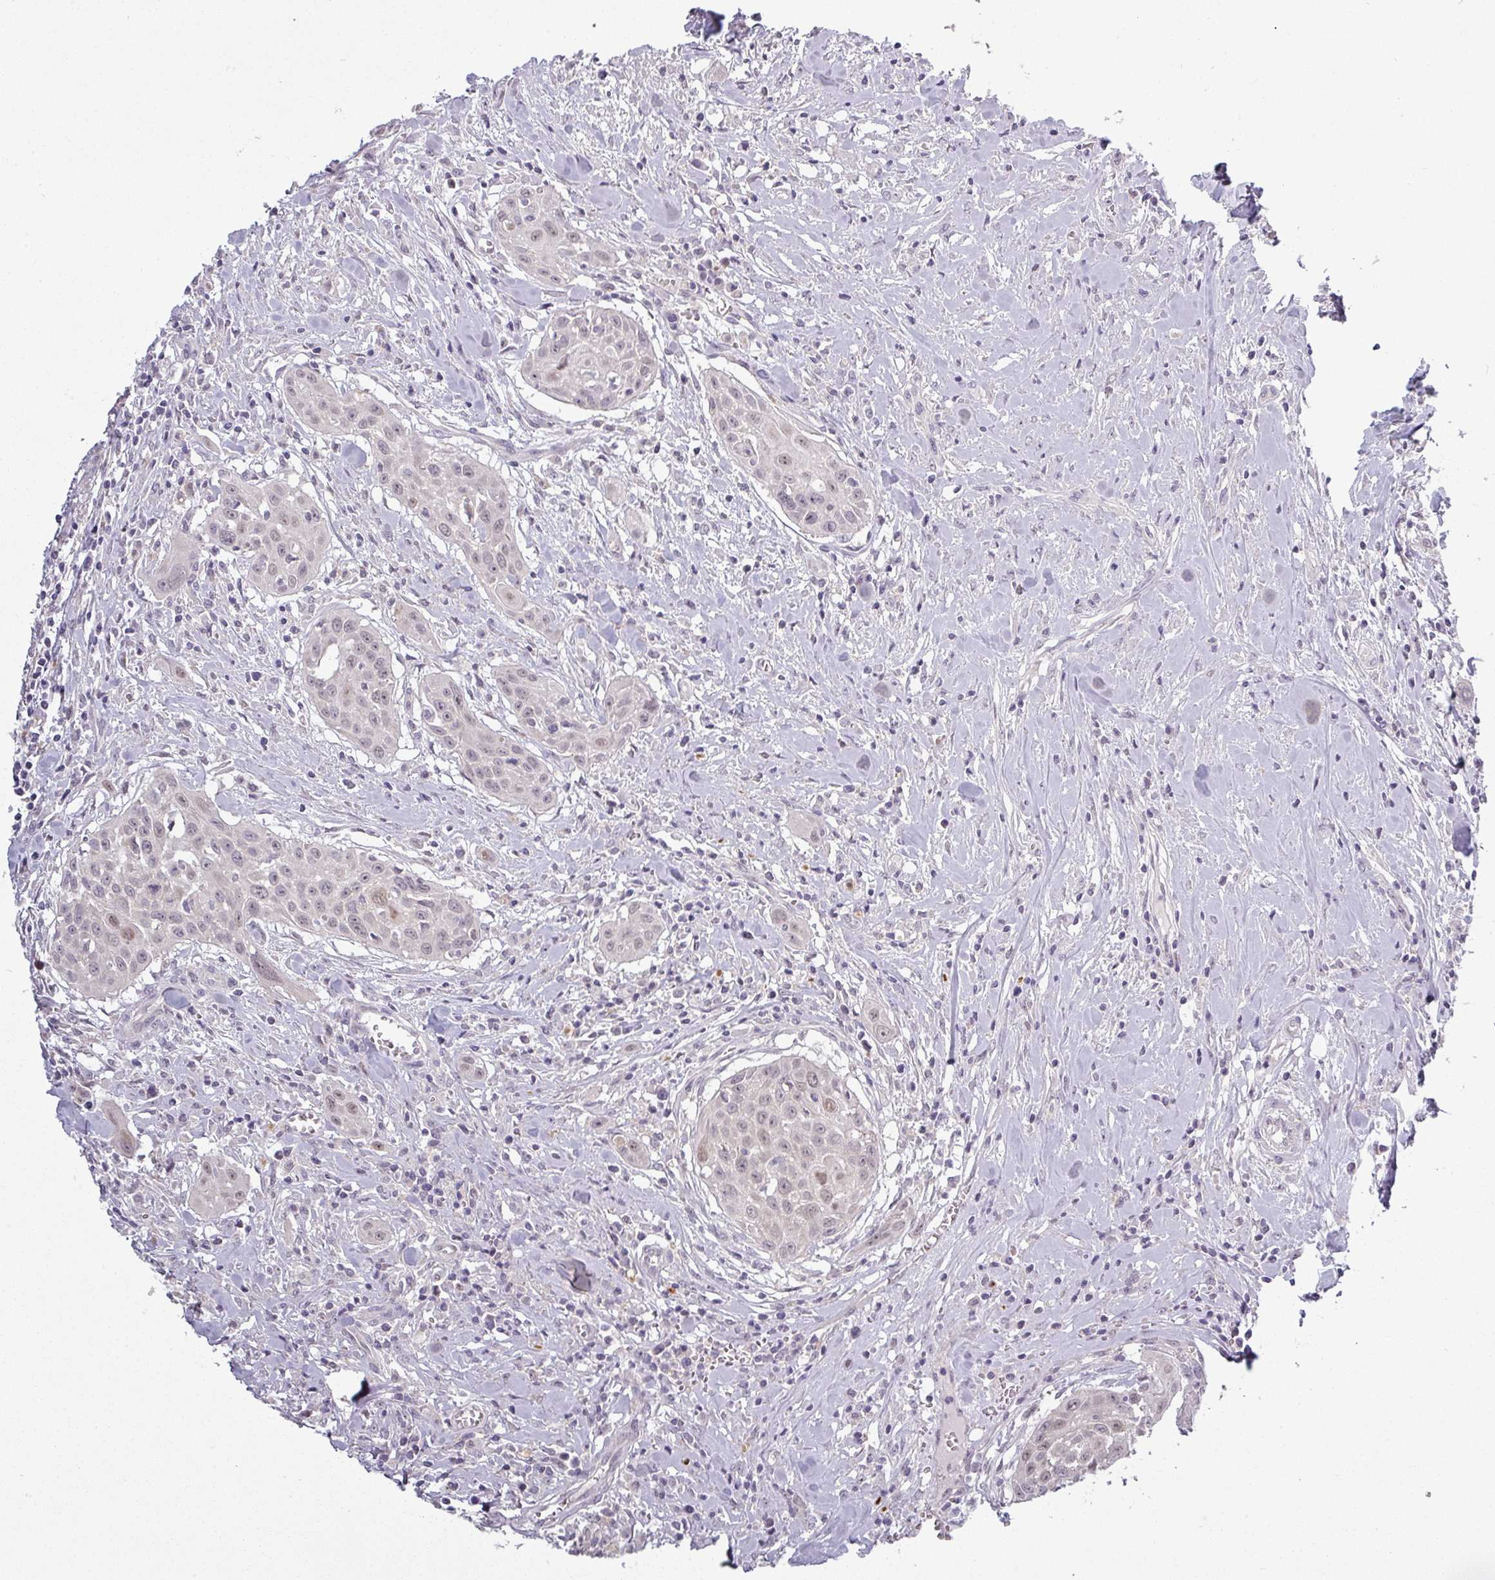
{"staining": {"intensity": "weak", "quantity": "25%-75%", "location": "cytoplasmic/membranous,nuclear"}, "tissue": "head and neck cancer", "cell_type": "Tumor cells", "image_type": "cancer", "snomed": [{"axis": "morphology", "description": "Squamous cell carcinoma, NOS"}, {"axis": "topography", "description": "Lymph node"}, {"axis": "topography", "description": "Salivary gland"}, {"axis": "topography", "description": "Head-Neck"}], "caption": "Protein expression analysis of human squamous cell carcinoma (head and neck) reveals weak cytoplasmic/membranous and nuclear staining in about 25%-75% of tumor cells.", "gene": "C2orf16", "patient": {"sex": "female", "age": 74}}